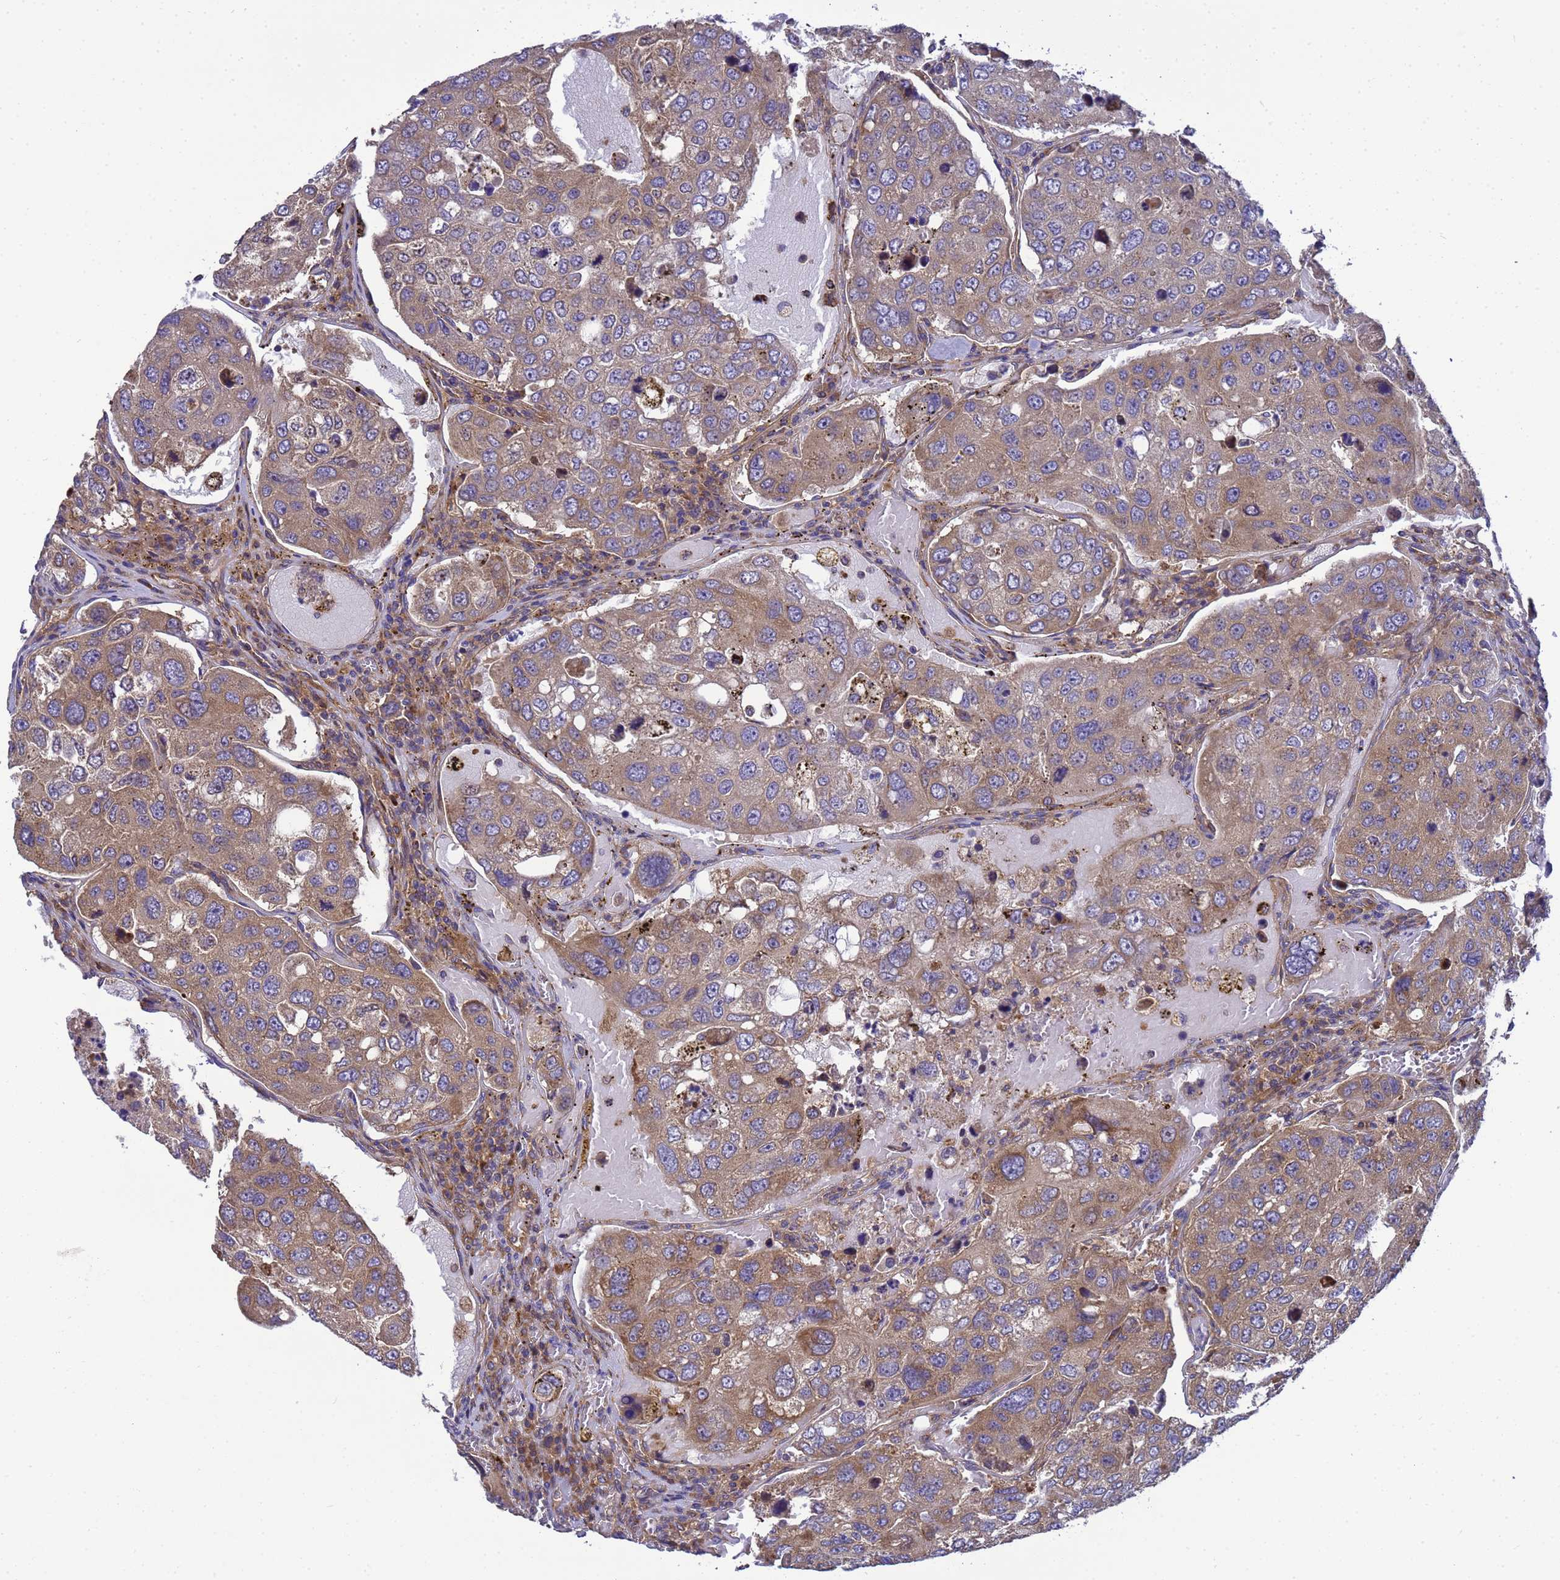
{"staining": {"intensity": "moderate", "quantity": ">75%", "location": "cytoplasmic/membranous"}, "tissue": "urothelial cancer", "cell_type": "Tumor cells", "image_type": "cancer", "snomed": [{"axis": "morphology", "description": "Urothelial carcinoma, High grade"}, {"axis": "topography", "description": "Lymph node"}, {"axis": "topography", "description": "Urinary bladder"}], "caption": "Protein staining by immunohistochemistry demonstrates moderate cytoplasmic/membranous positivity in about >75% of tumor cells in urothelial cancer.", "gene": "BECN1", "patient": {"sex": "male", "age": 51}}